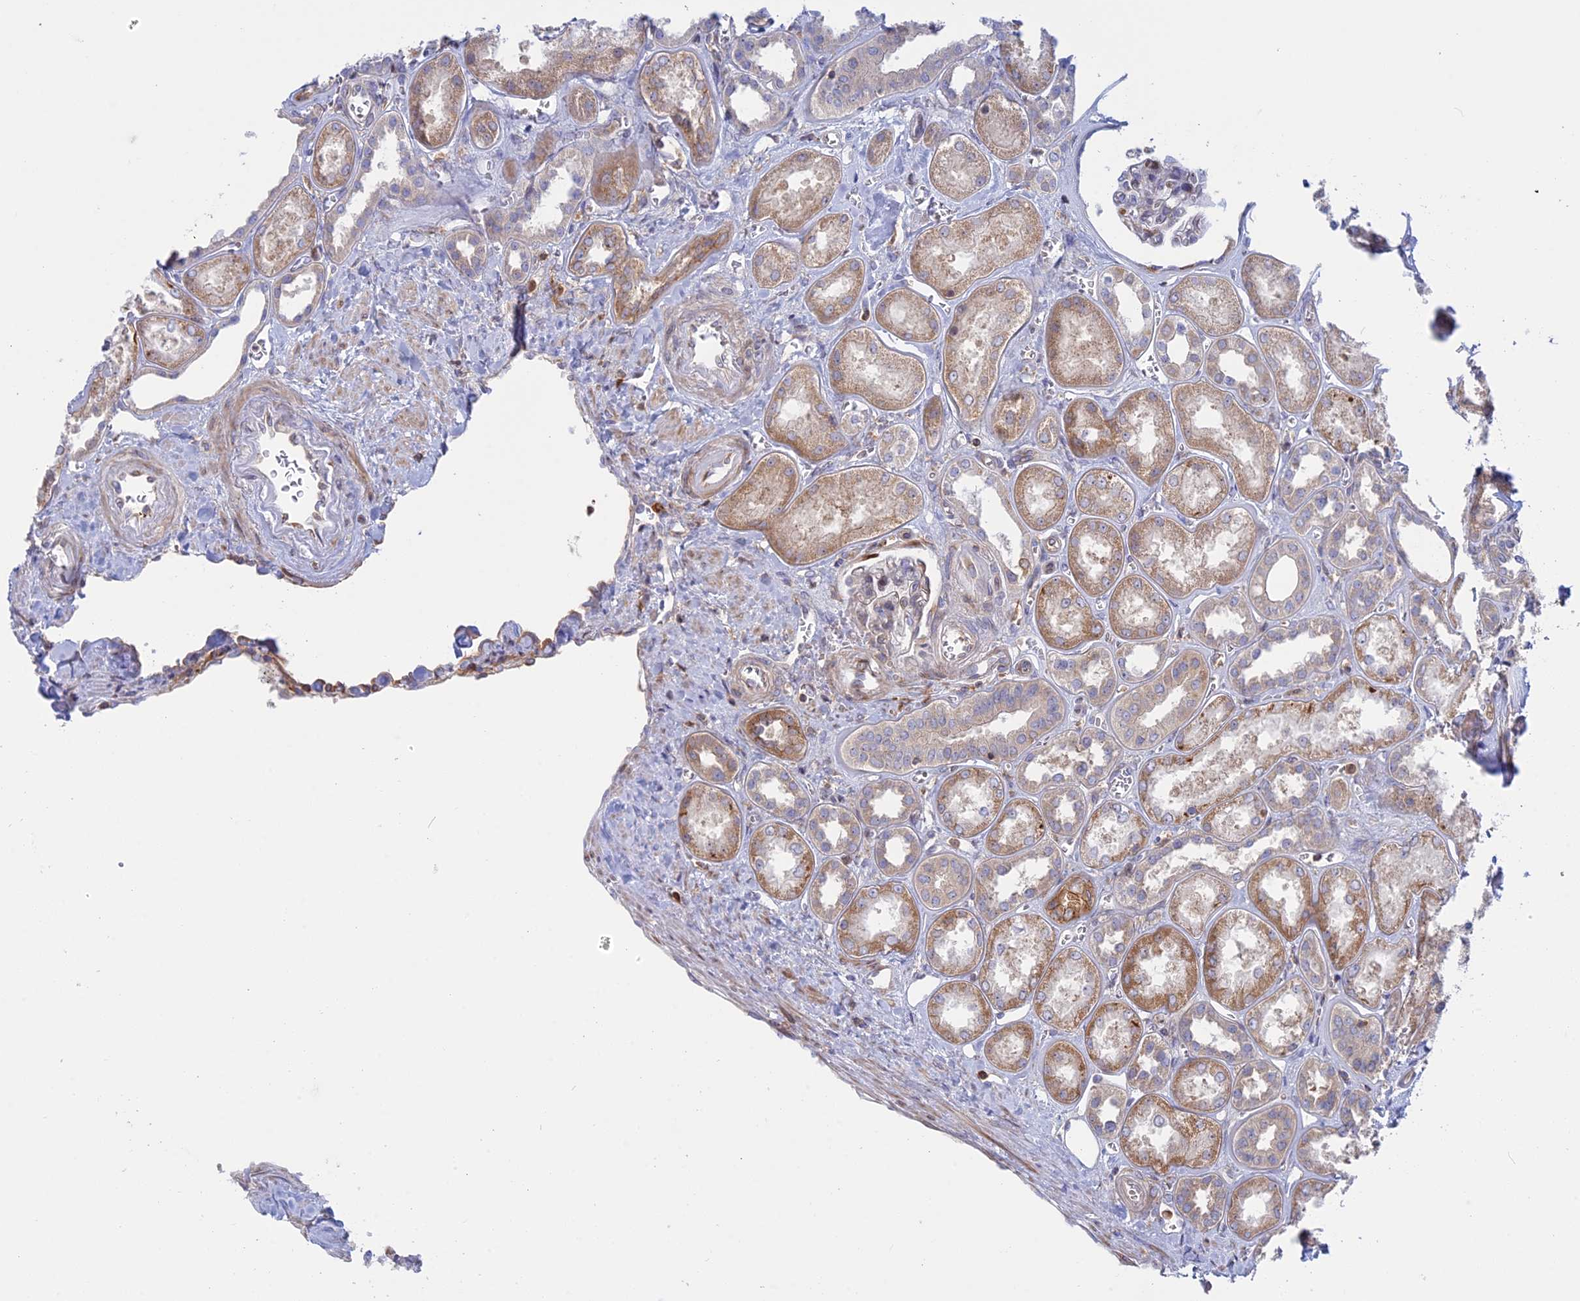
{"staining": {"intensity": "negative", "quantity": "none", "location": "none"}, "tissue": "kidney", "cell_type": "Cells in glomeruli", "image_type": "normal", "snomed": [{"axis": "morphology", "description": "Normal tissue, NOS"}, {"axis": "morphology", "description": "Adenocarcinoma, NOS"}, {"axis": "topography", "description": "Kidney"}], "caption": "The micrograph shows no significant expression in cells in glomeruli of kidney. (Immunohistochemistry (ihc), brightfield microscopy, high magnification).", "gene": "GMIP", "patient": {"sex": "female", "age": 68}}